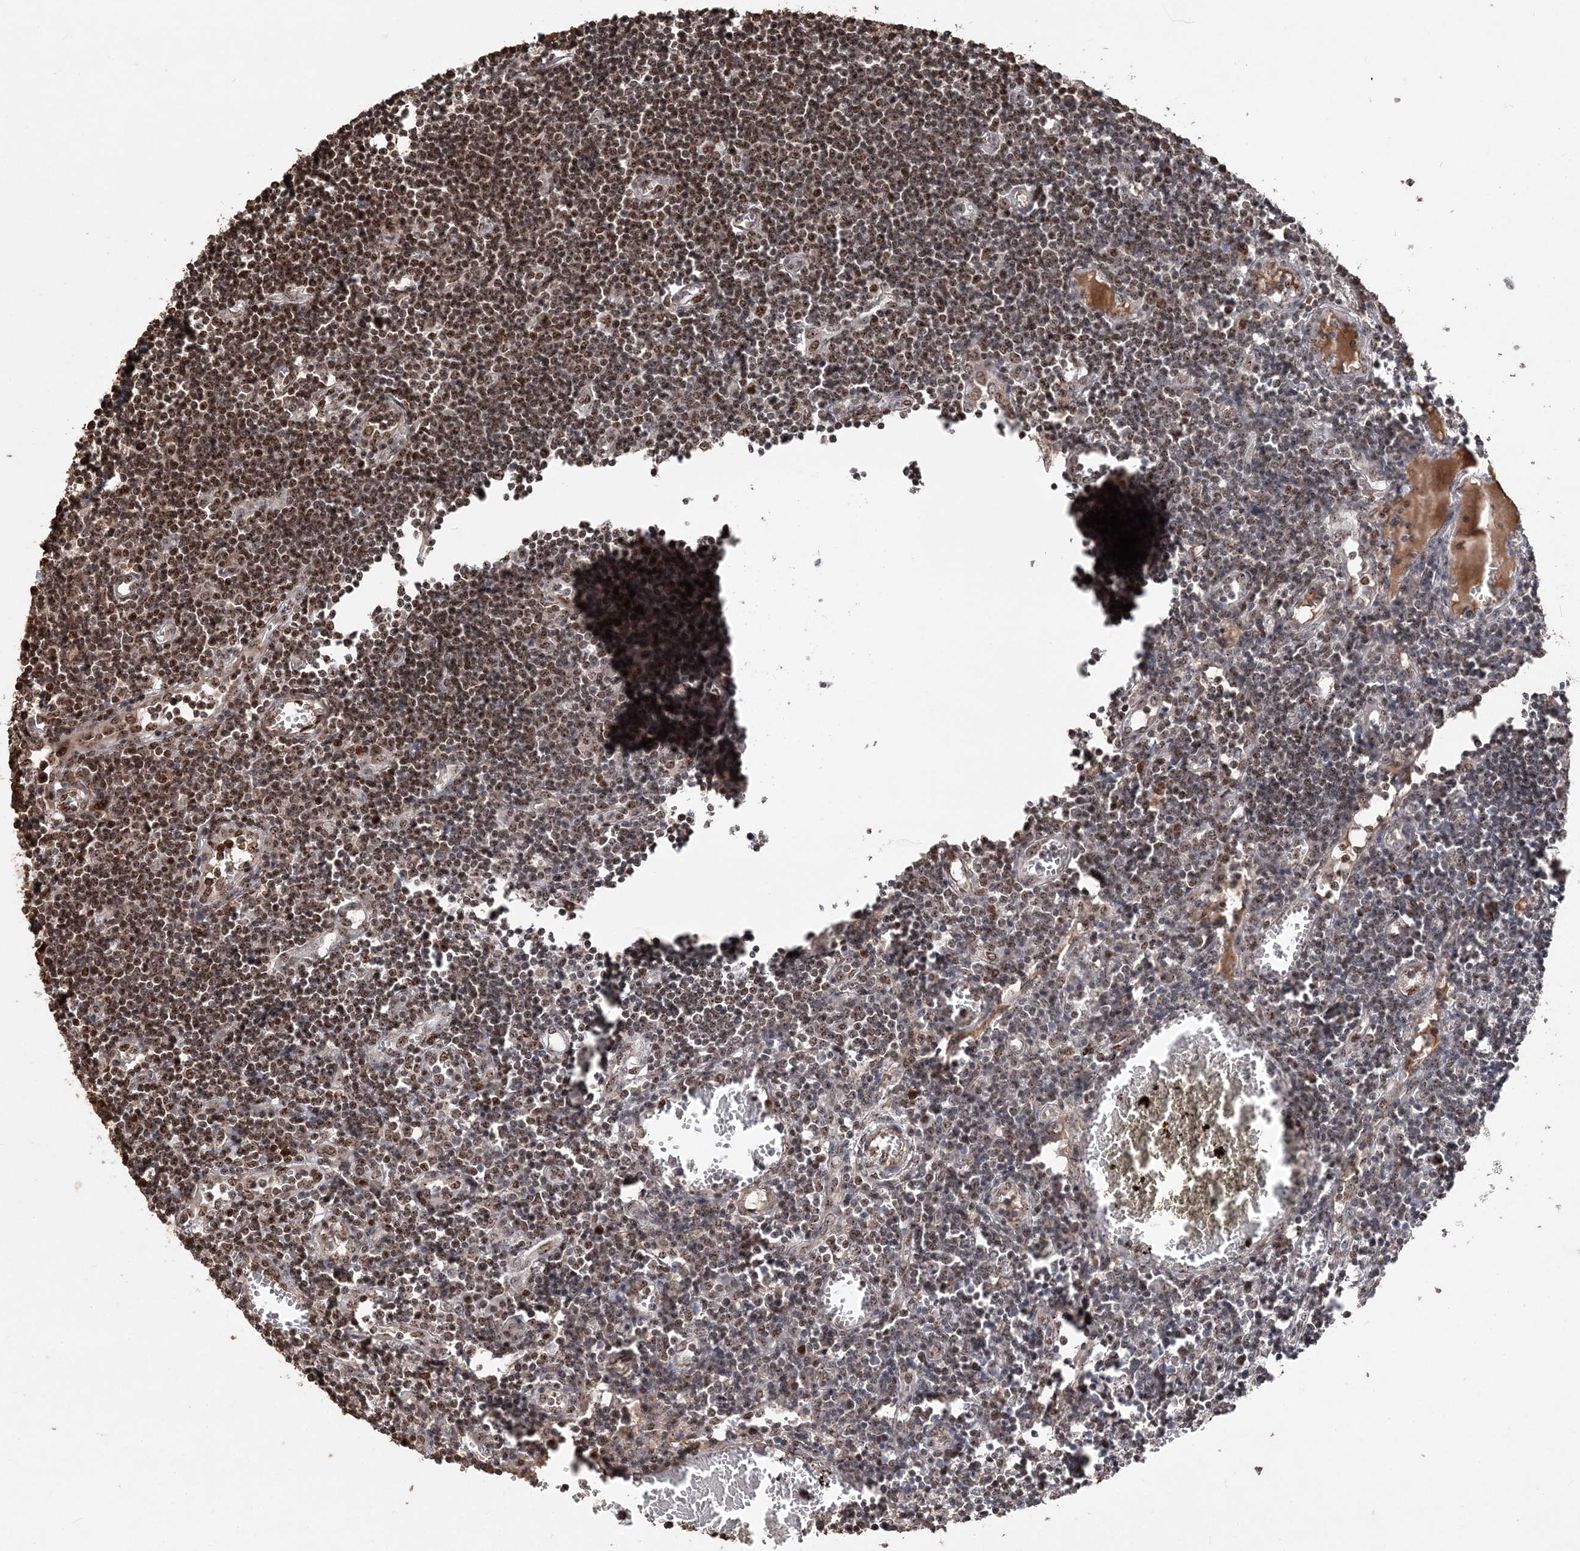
{"staining": {"intensity": "moderate", "quantity": ">75%", "location": "nuclear"}, "tissue": "lymph node", "cell_type": "Germinal center cells", "image_type": "normal", "snomed": [{"axis": "morphology", "description": "Normal tissue, NOS"}, {"axis": "morphology", "description": "Malignant melanoma, Metastatic site"}, {"axis": "topography", "description": "Lymph node"}], "caption": "Protein expression analysis of unremarkable human lymph node reveals moderate nuclear expression in about >75% of germinal center cells. (Stains: DAB in brown, nuclei in blue, Microscopy: brightfield microscopy at high magnification).", "gene": "RBM17", "patient": {"sex": "male", "age": 41}}